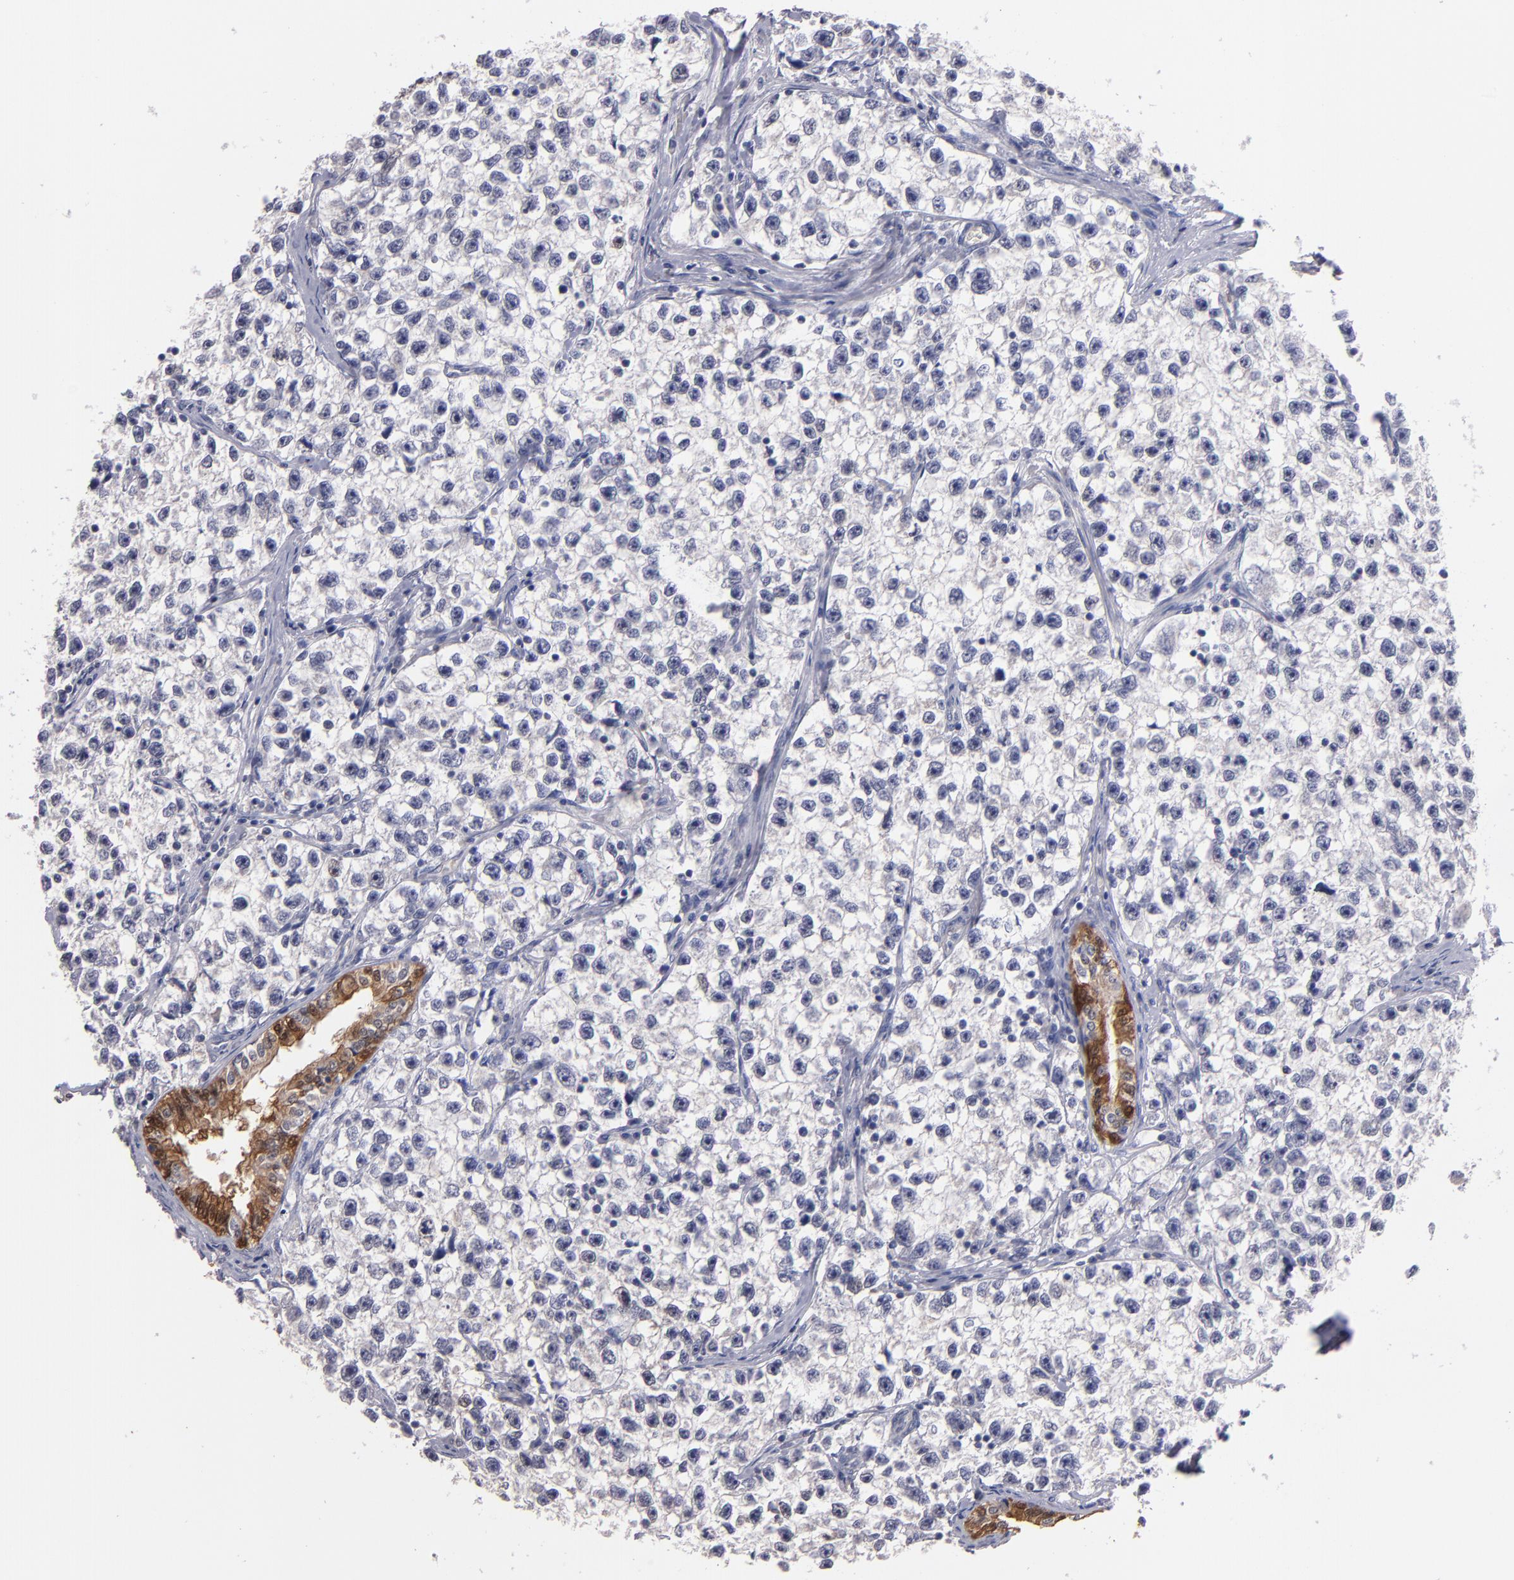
{"staining": {"intensity": "moderate", "quantity": "<25%", "location": "cytoplasmic/membranous,nuclear"}, "tissue": "testis cancer", "cell_type": "Tumor cells", "image_type": "cancer", "snomed": [{"axis": "morphology", "description": "Seminoma, NOS"}, {"axis": "morphology", "description": "Carcinoma, Embryonal, NOS"}, {"axis": "topography", "description": "Testis"}], "caption": "Embryonal carcinoma (testis) was stained to show a protein in brown. There is low levels of moderate cytoplasmic/membranous and nuclear staining in approximately <25% of tumor cells.", "gene": "S100A1", "patient": {"sex": "male", "age": 30}}